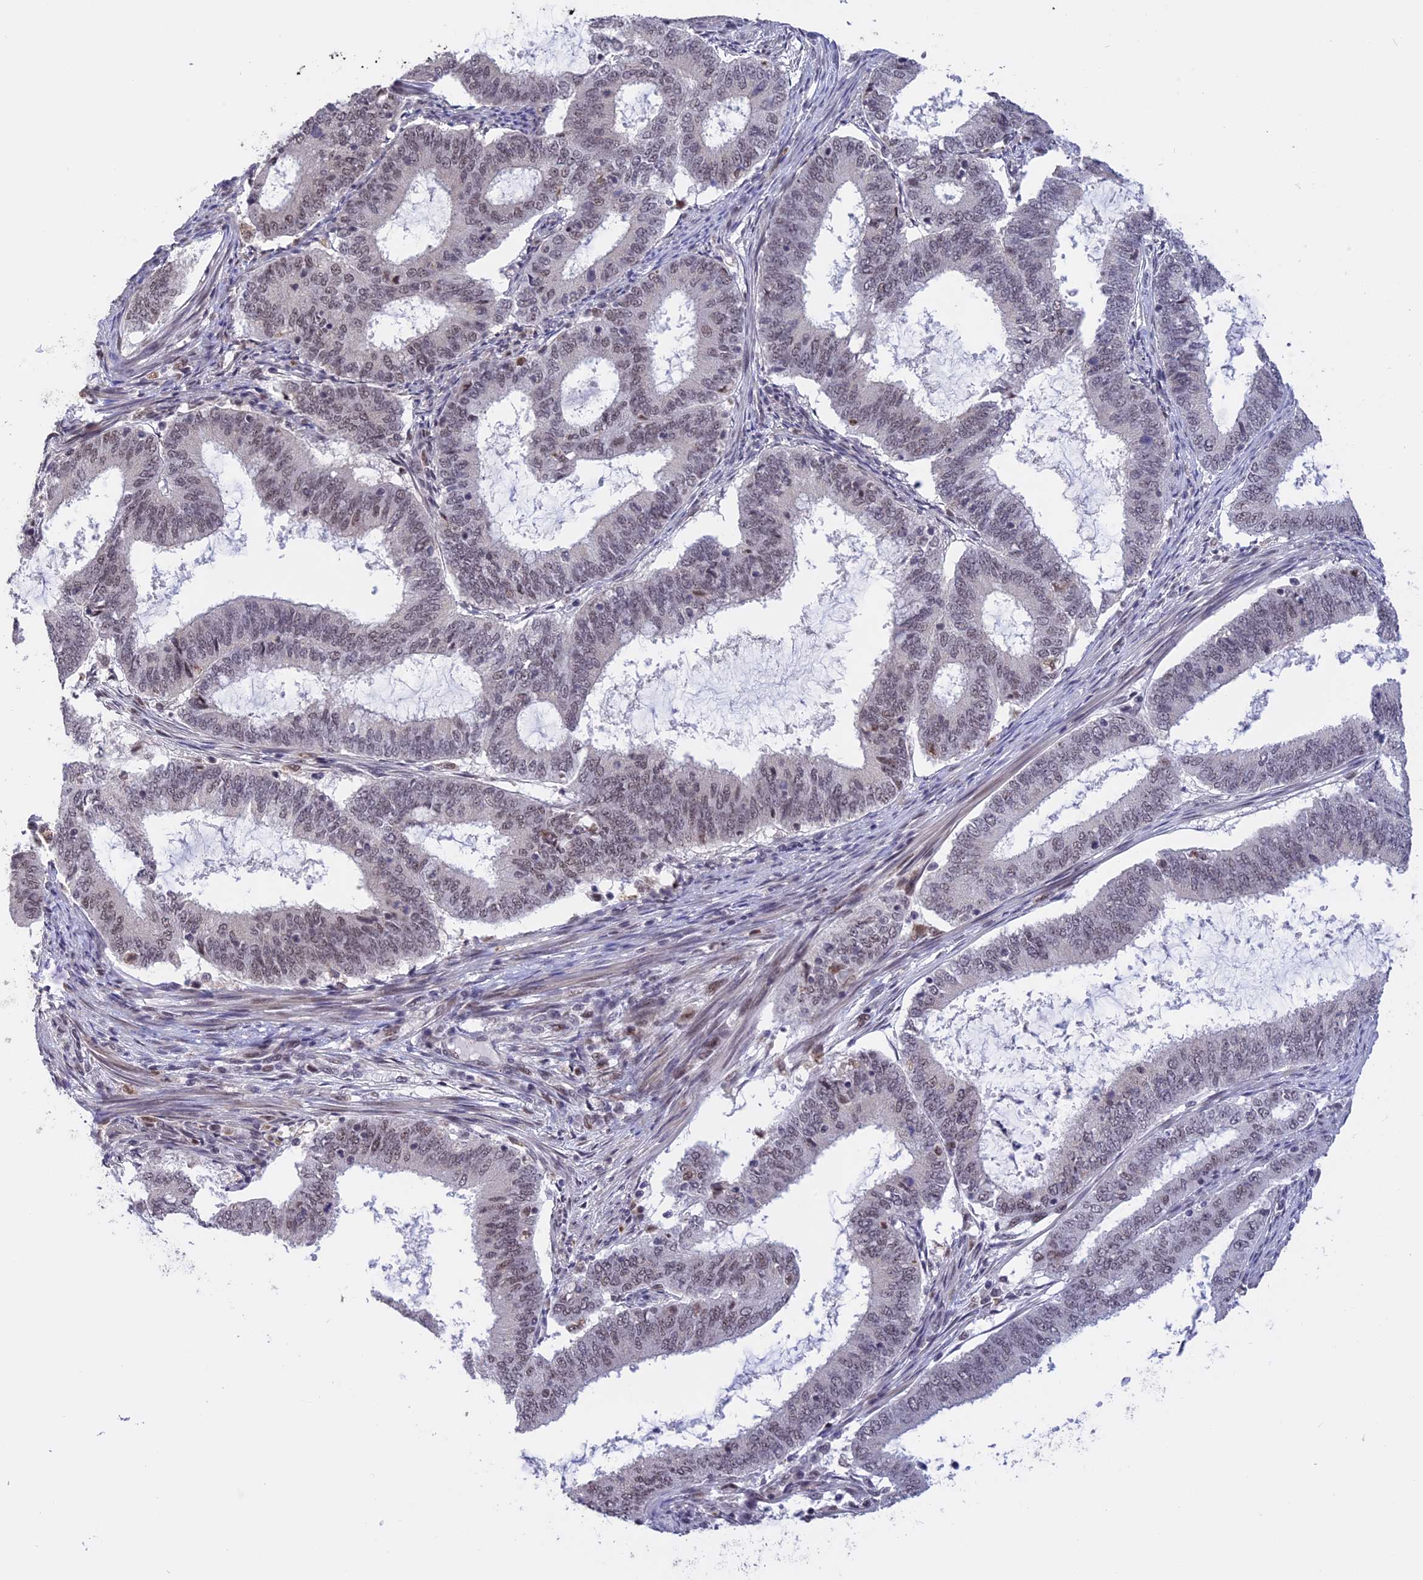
{"staining": {"intensity": "weak", "quantity": "<25%", "location": "nuclear"}, "tissue": "endometrial cancer", "cell_type": "Tumor cells", "image_type": "cancer", "snomed": [{"axis": "morphology", "description": "Adenocarcinoma, NOS"}, {"axis": "topography", "description": "Endometrium"}], "caption": "Endometrial cancer was stained to show a protein in brown. There is no significant positivity in tumor cells.", "gene": "POLR2C", "patient": {"sex": "female", "age": 51}}